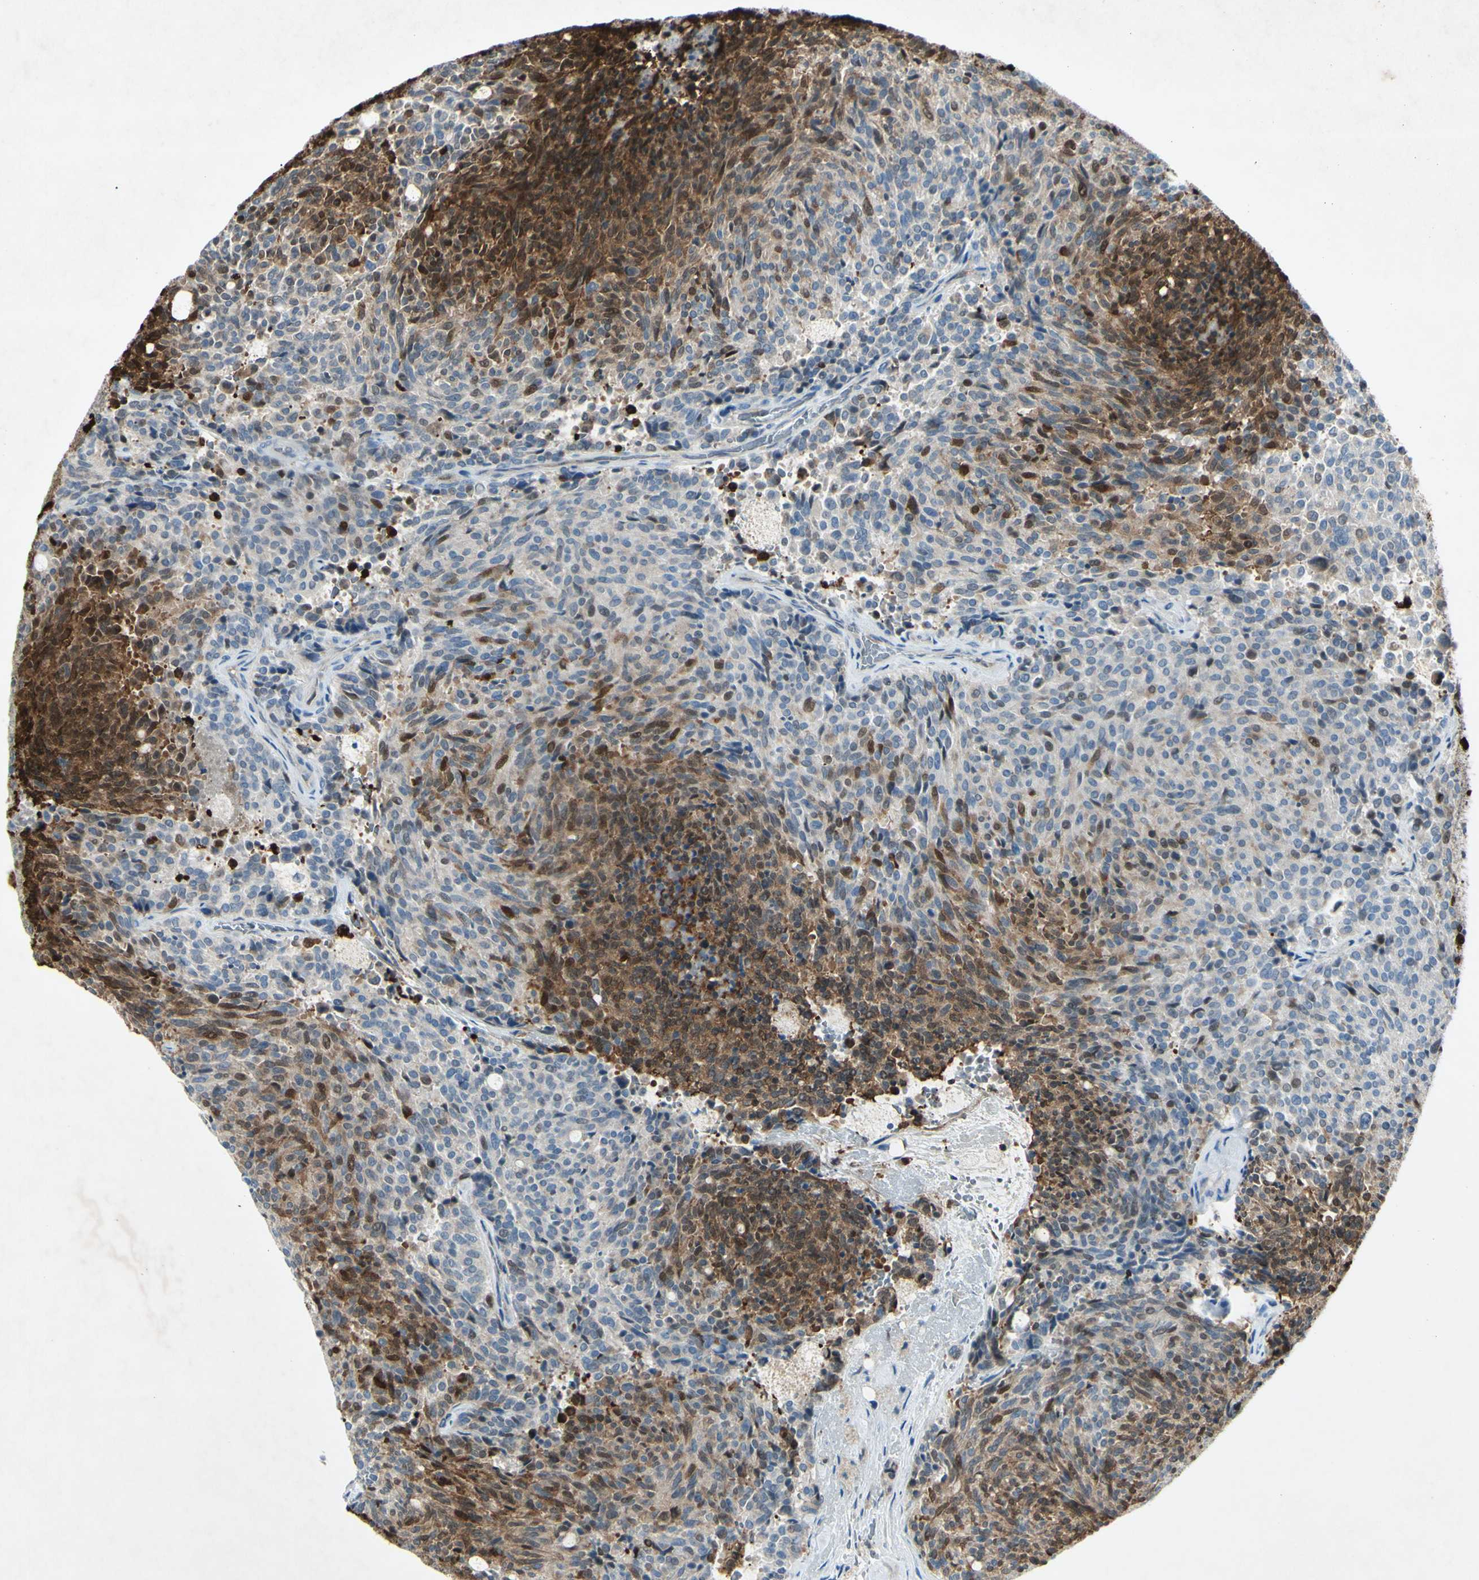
{"staining": {"intensity": "strong", "quantity": "25%-75%", "location": "cytoplasmic/membranous,nuclear"}, "tissue": "carcinoid", "cell_type": "Tumor cells", "image_type": "cancer", "snomed": [{"axis": "morphology", "description": "Carcinoid, malignant, NOS"}, {"axis": "topography", "description": "Pancreas"}], "caption": "Brown immunohistochemical staining in carcinoid shows strong cytoplasmic/membranous and nuclear positivity in approximately 25%-75% of tumor cells. Nuclei are stained in blue.", "gene": "C1orf159", "patient": {"sex": "female", "age": 54}}